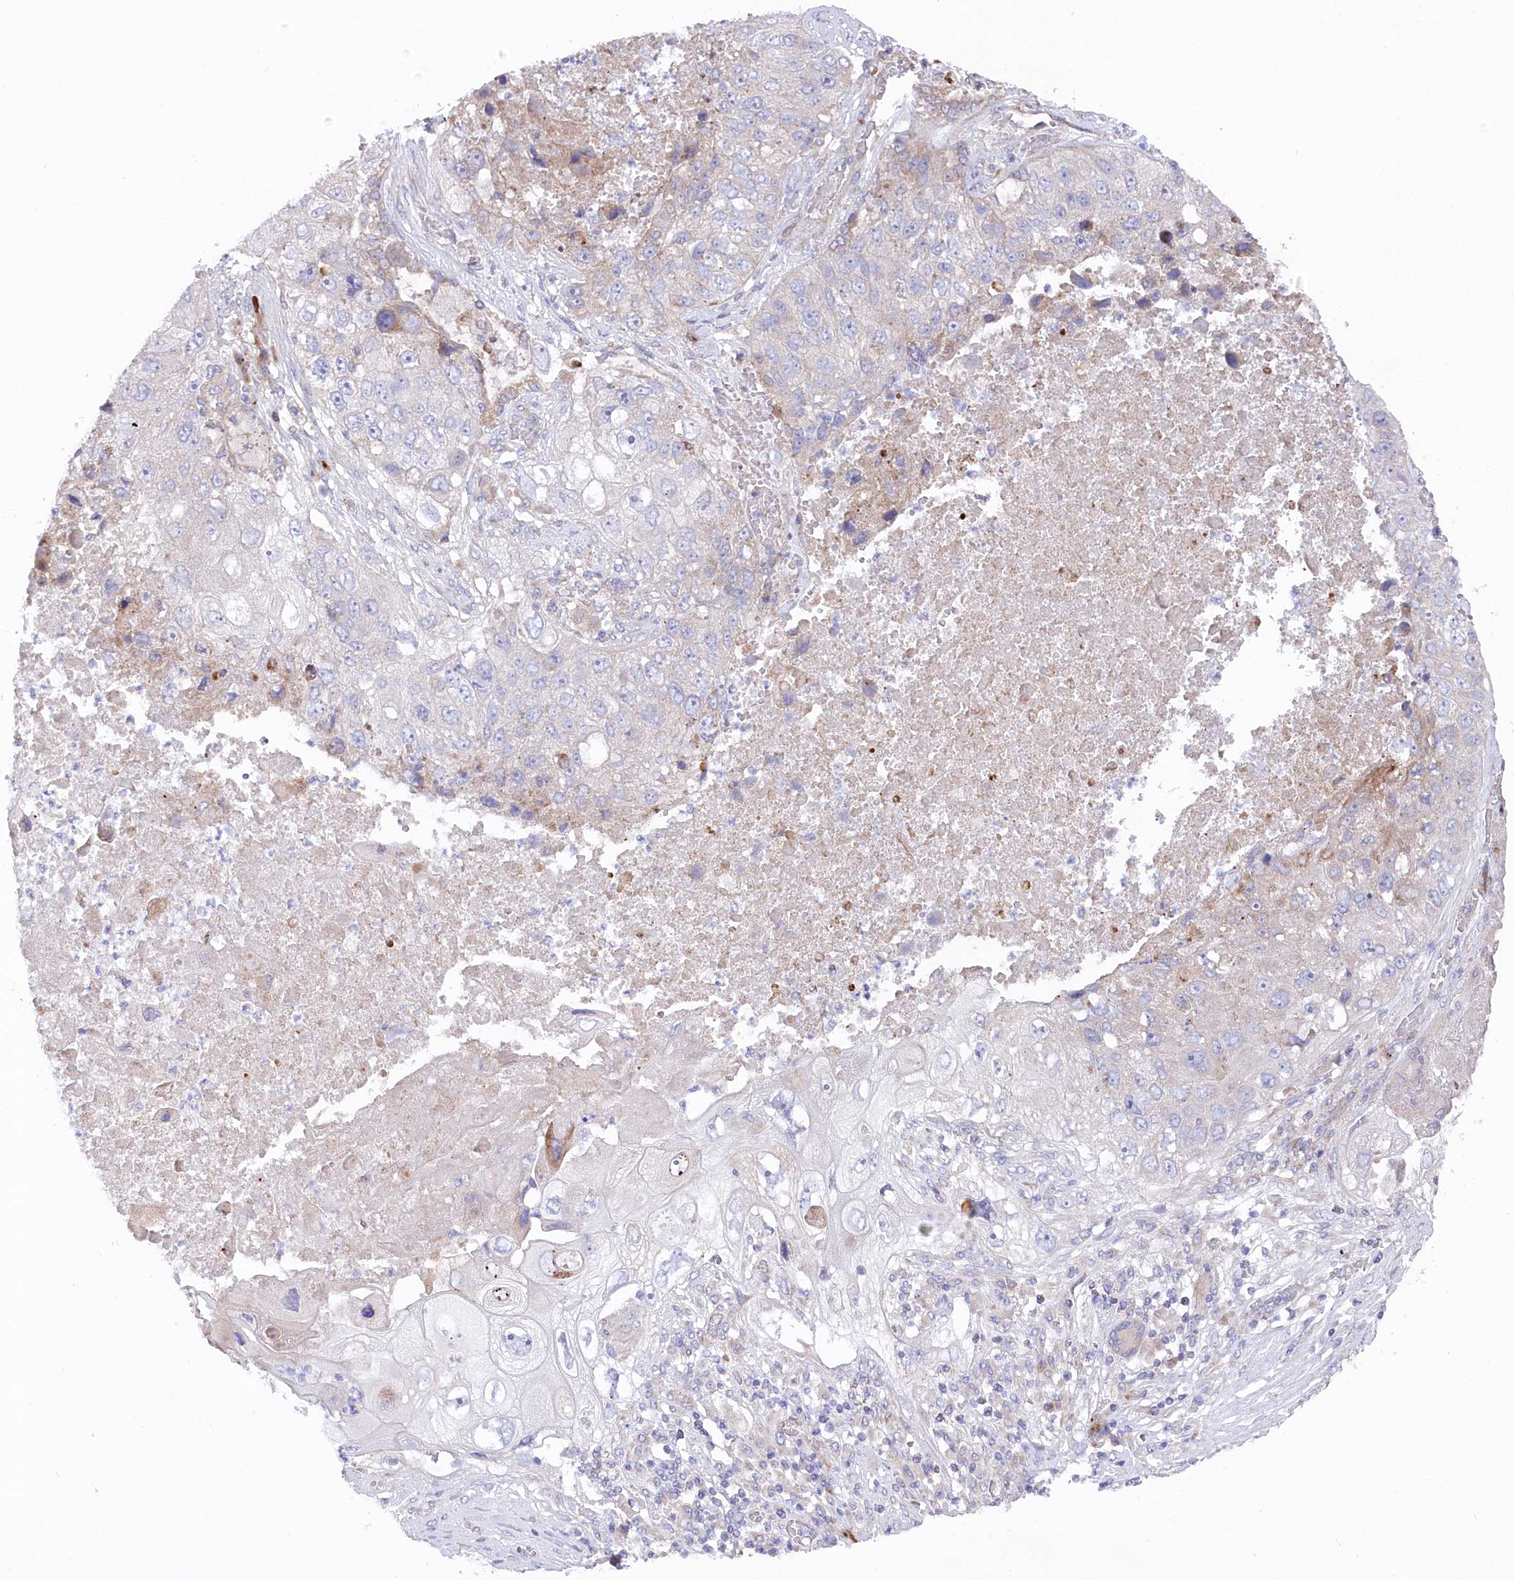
{"staining": {"intensity": "negative", "quantity": "none", "location": "none"}, "tissue": "lung cancer", "cell_type": "Tumor cells", "image_type": "cancer", "snomed": [{"axis": "morphology", "description": "Squamous cell carcinoma, NOS"}, {"axis": "topography", "description": "Lung"}], "caption": "High power microscopy photomicrograph of an immunohistochemistry (IHC) micrograph of lung cancer, revealing no significant expression in tumor cells. The staining is performed using DAB (3,3'-diaminobenzidine) brown chromogen with nuclei counter-stained in using hematoxylin.", "gene": "POGLUT1", "patient": {"sex": "male", "age": 61}}